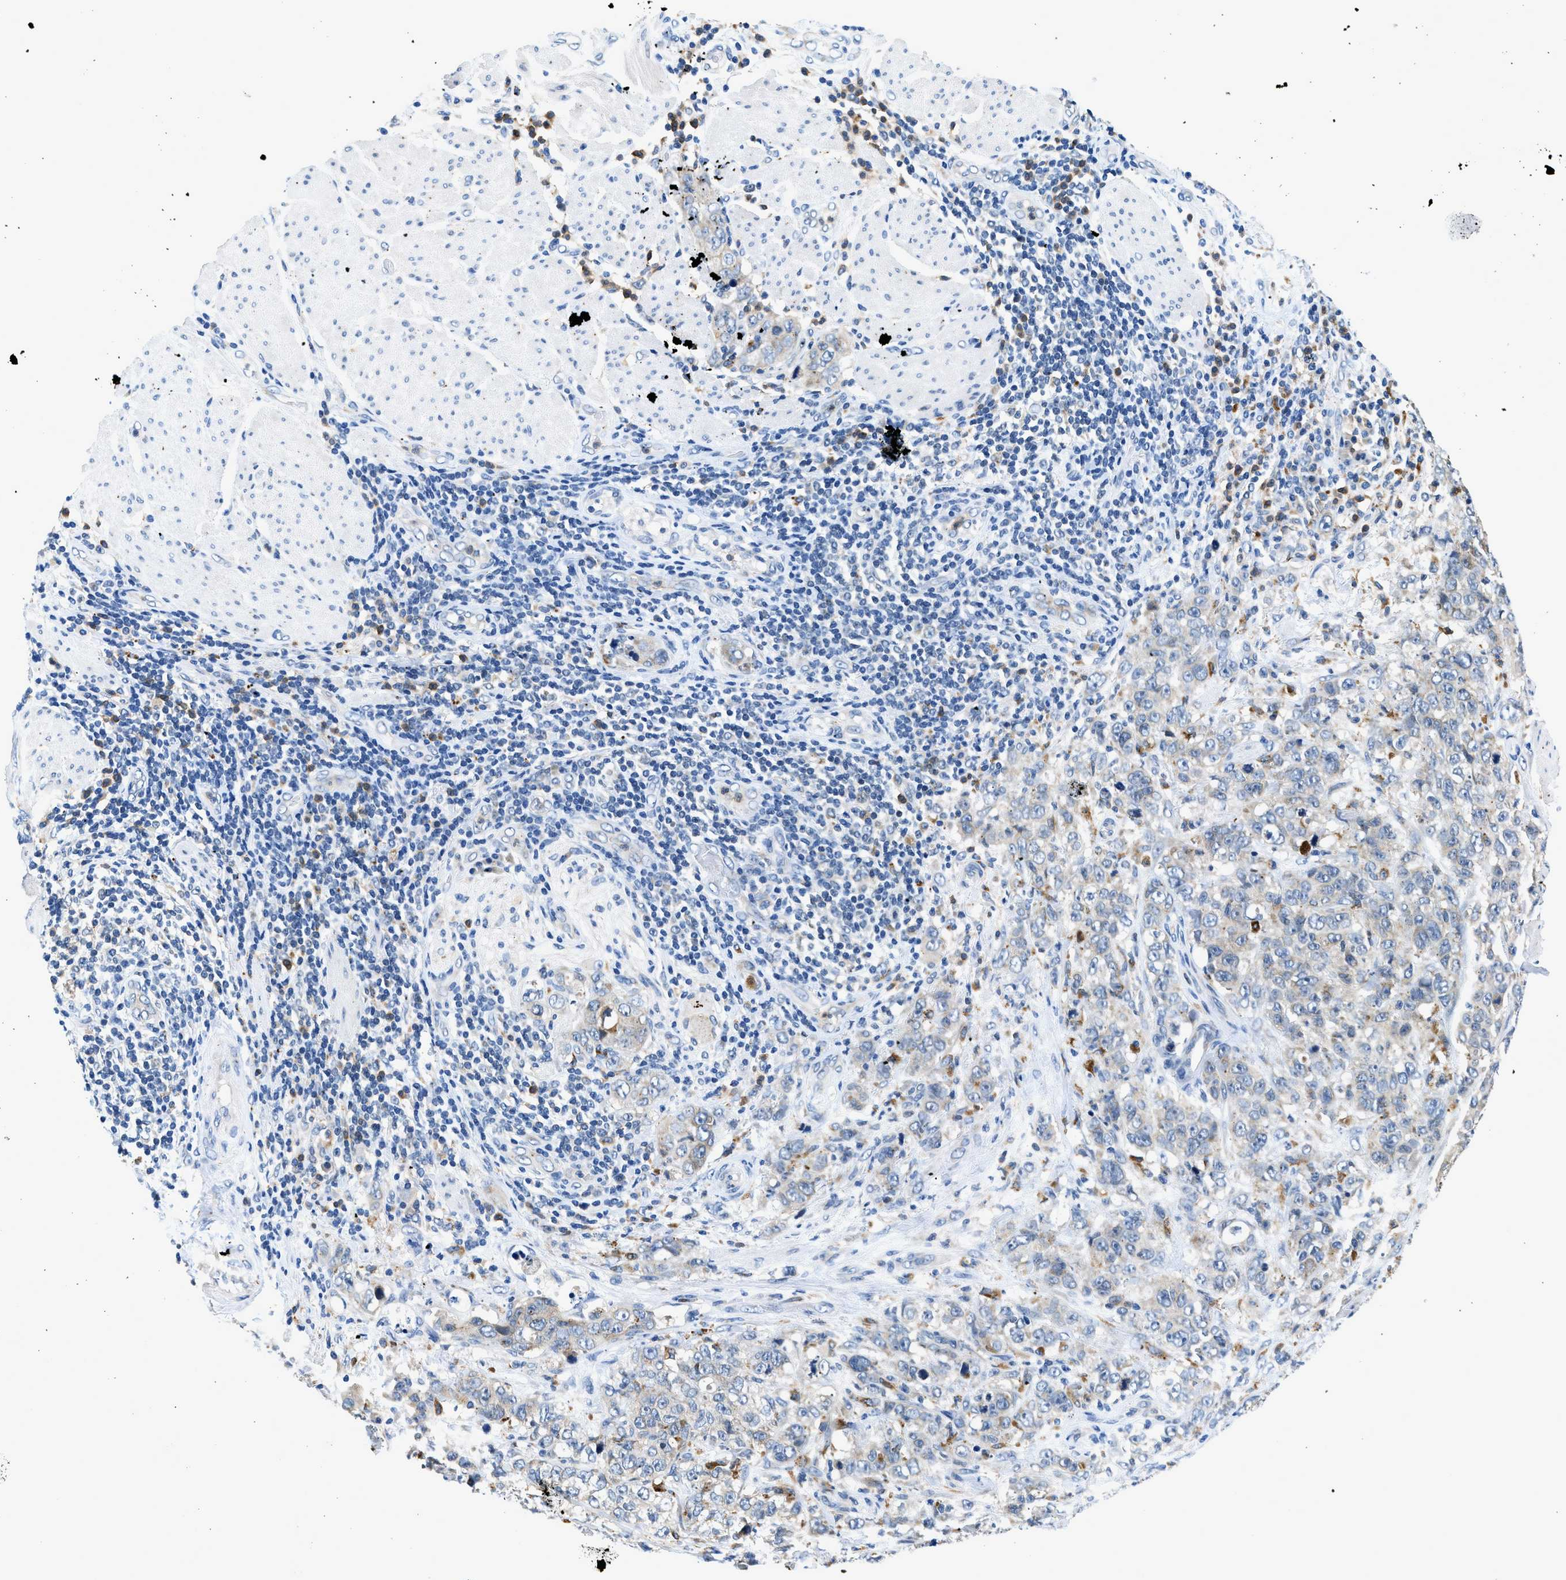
{"staining": {"intensity": "weak", "quantity": "<25%", "location": "cytoplasmic/membranous"}, "tissue": "stomach cancer", "cell_type": "Tumor cells", "image_type": "cancer", "snomed": [{"axis": "morphology", "description": "Adenocarcinoma, NOS"}, {"axis": "topography", "description": "Stomach"}], "caption": "Tumor cells are negative for brown protein staining in stomach cancer.", "gene": "ADGRE3", "patient": {"sex": "male", "age": 48}}